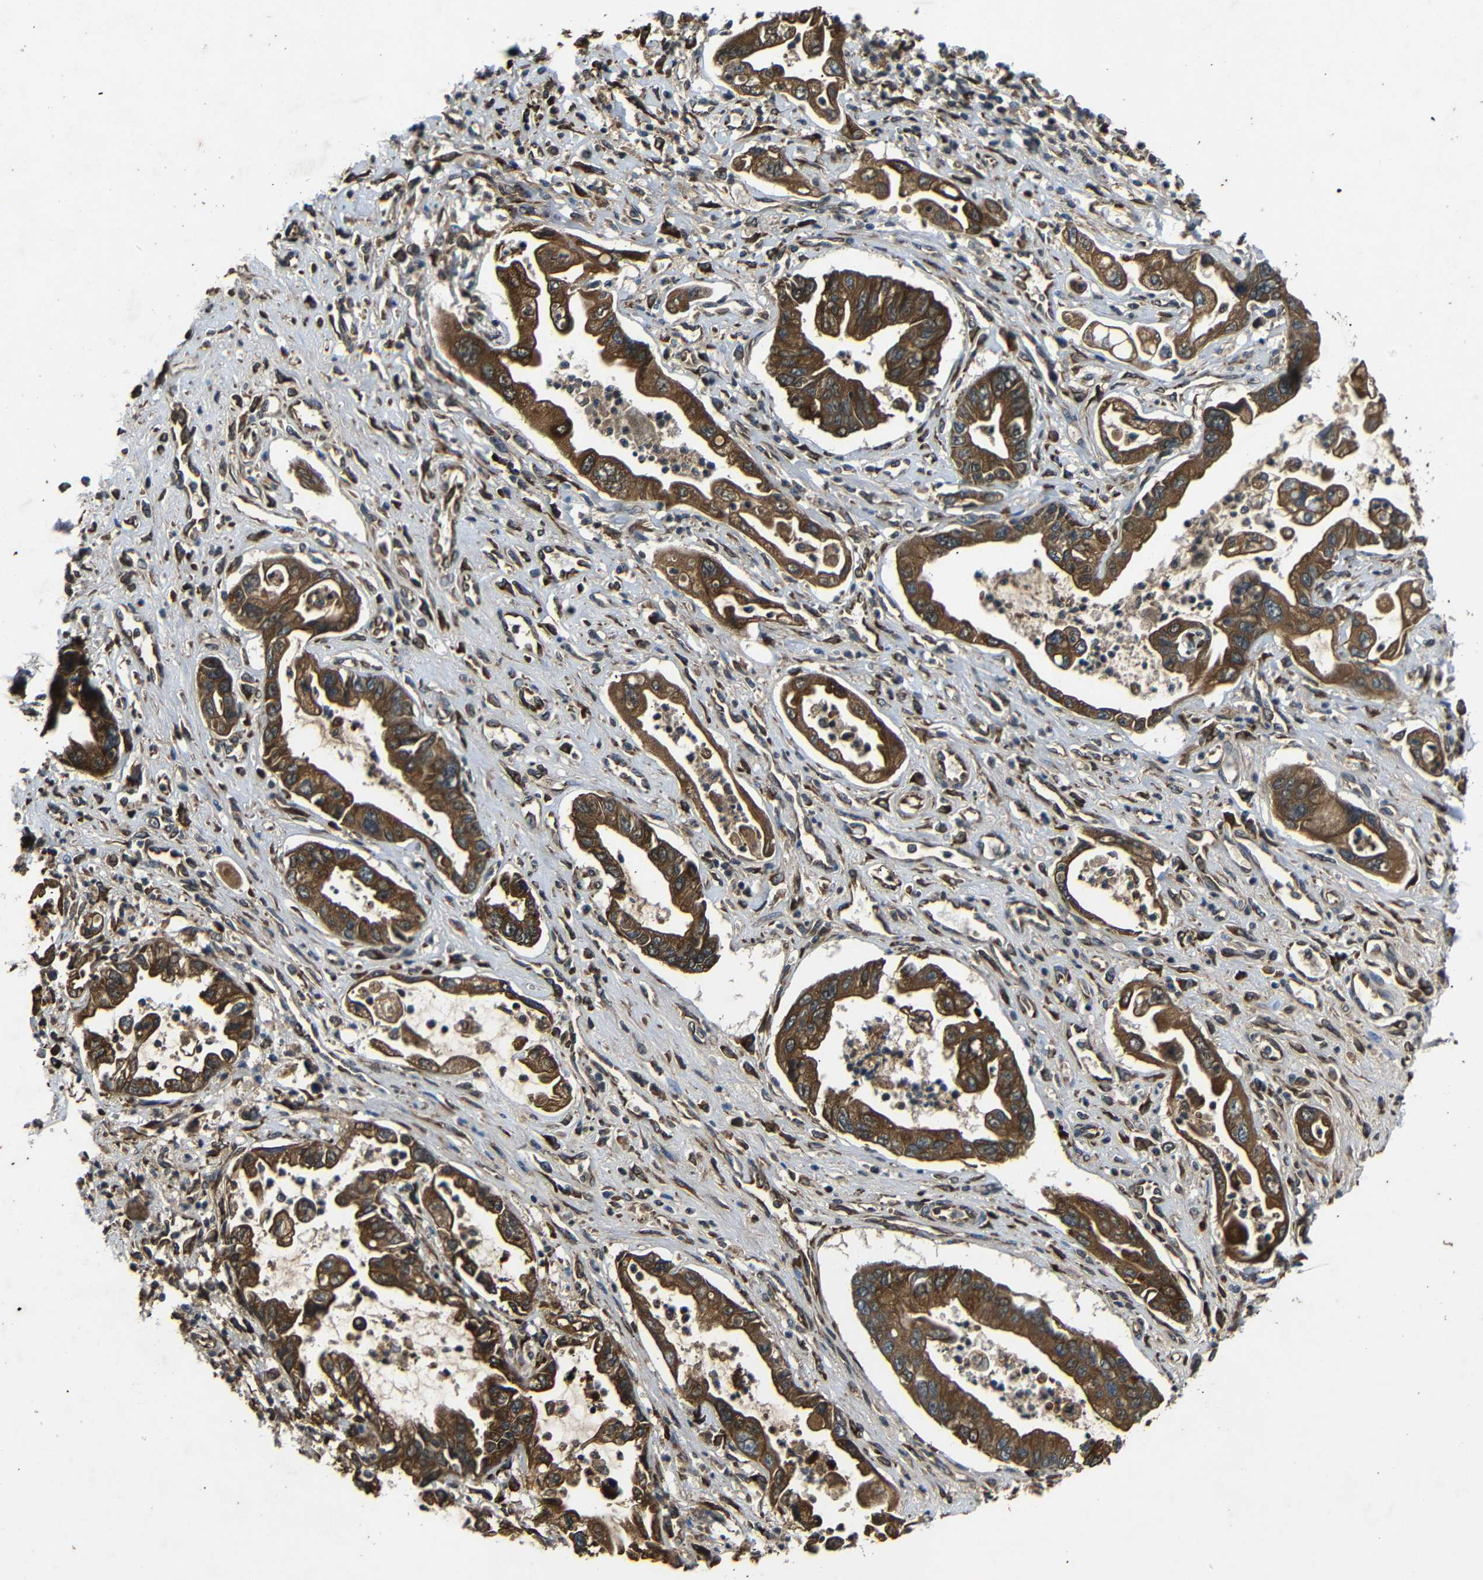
{"staining": {"intensity": "strong", "quantity": ">75%", "location": "cytoplasmic/membranous"}, "tissue": "pancreatic cancer", "cell_type": "Tumor cells", "image_type": "cancer", "snomed": [{"axis": "morphology", "description": "Adenocarcinoma, NOS"}, {"axis": "topography", "description": "Pancreas"}], "caption": "Protein staining demonstrates strong cytoplasmic/membranous staining in about >75% of tumor cells in pancreatic adenocarcinoma.", "gene": "TRPC1", "patient": {"sex": "male", "age": 56}}